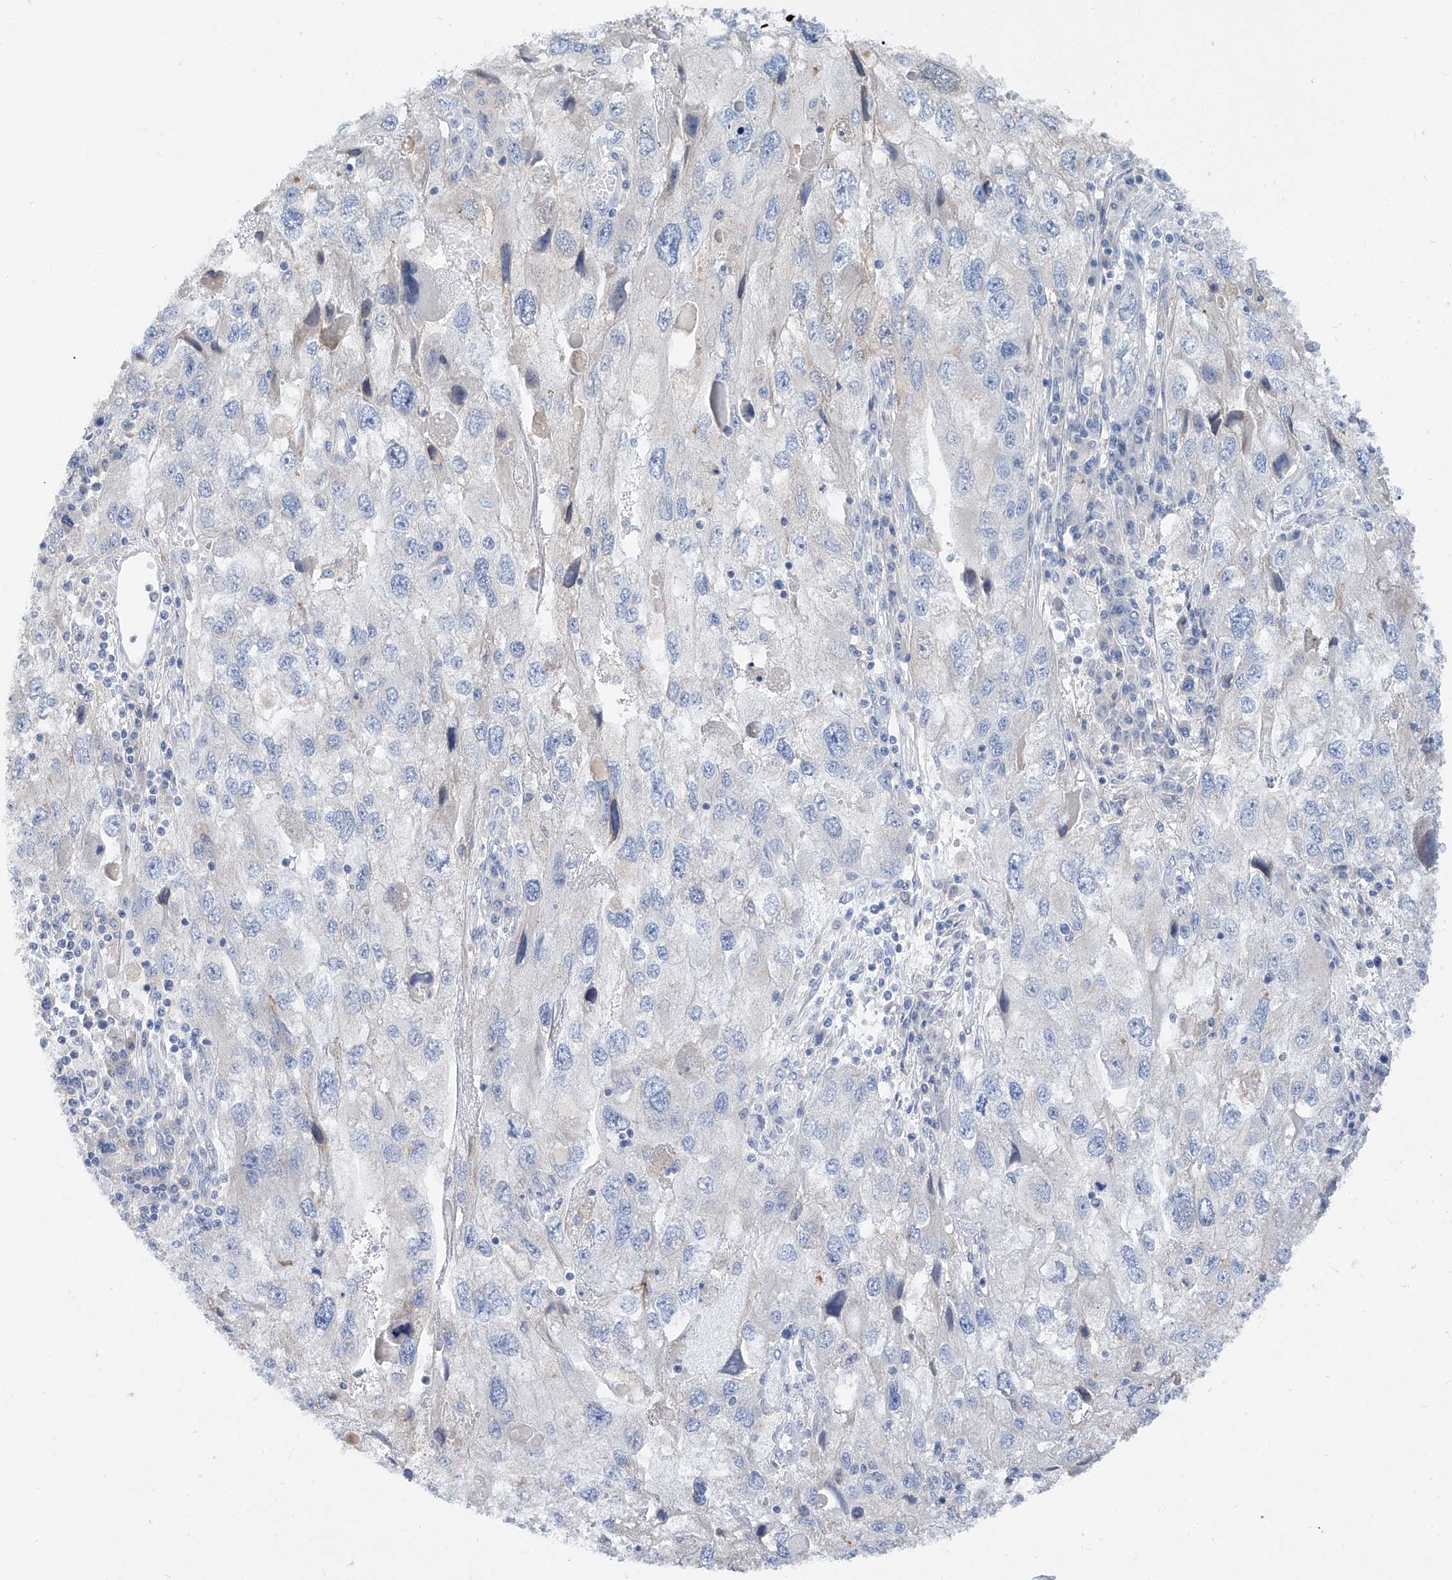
{"staining": {"intensity": "negative", "quantity": "none", "location": "none"}, "tissue": "endometrial cancer", "cell_type": "Tumor cells", "image_type": "cancer", "snomed": [{"axis": "morphology", "description": "Adenocarcinoma, NOS"}, {"axis": "topography", "description": "Endometrium"}], "caption": "The IHC image has no significant expression in tumor cells of endometrial cancer tissue.", "gene": "FUCA2", "patient": {"sex": "female", "age": 49}}